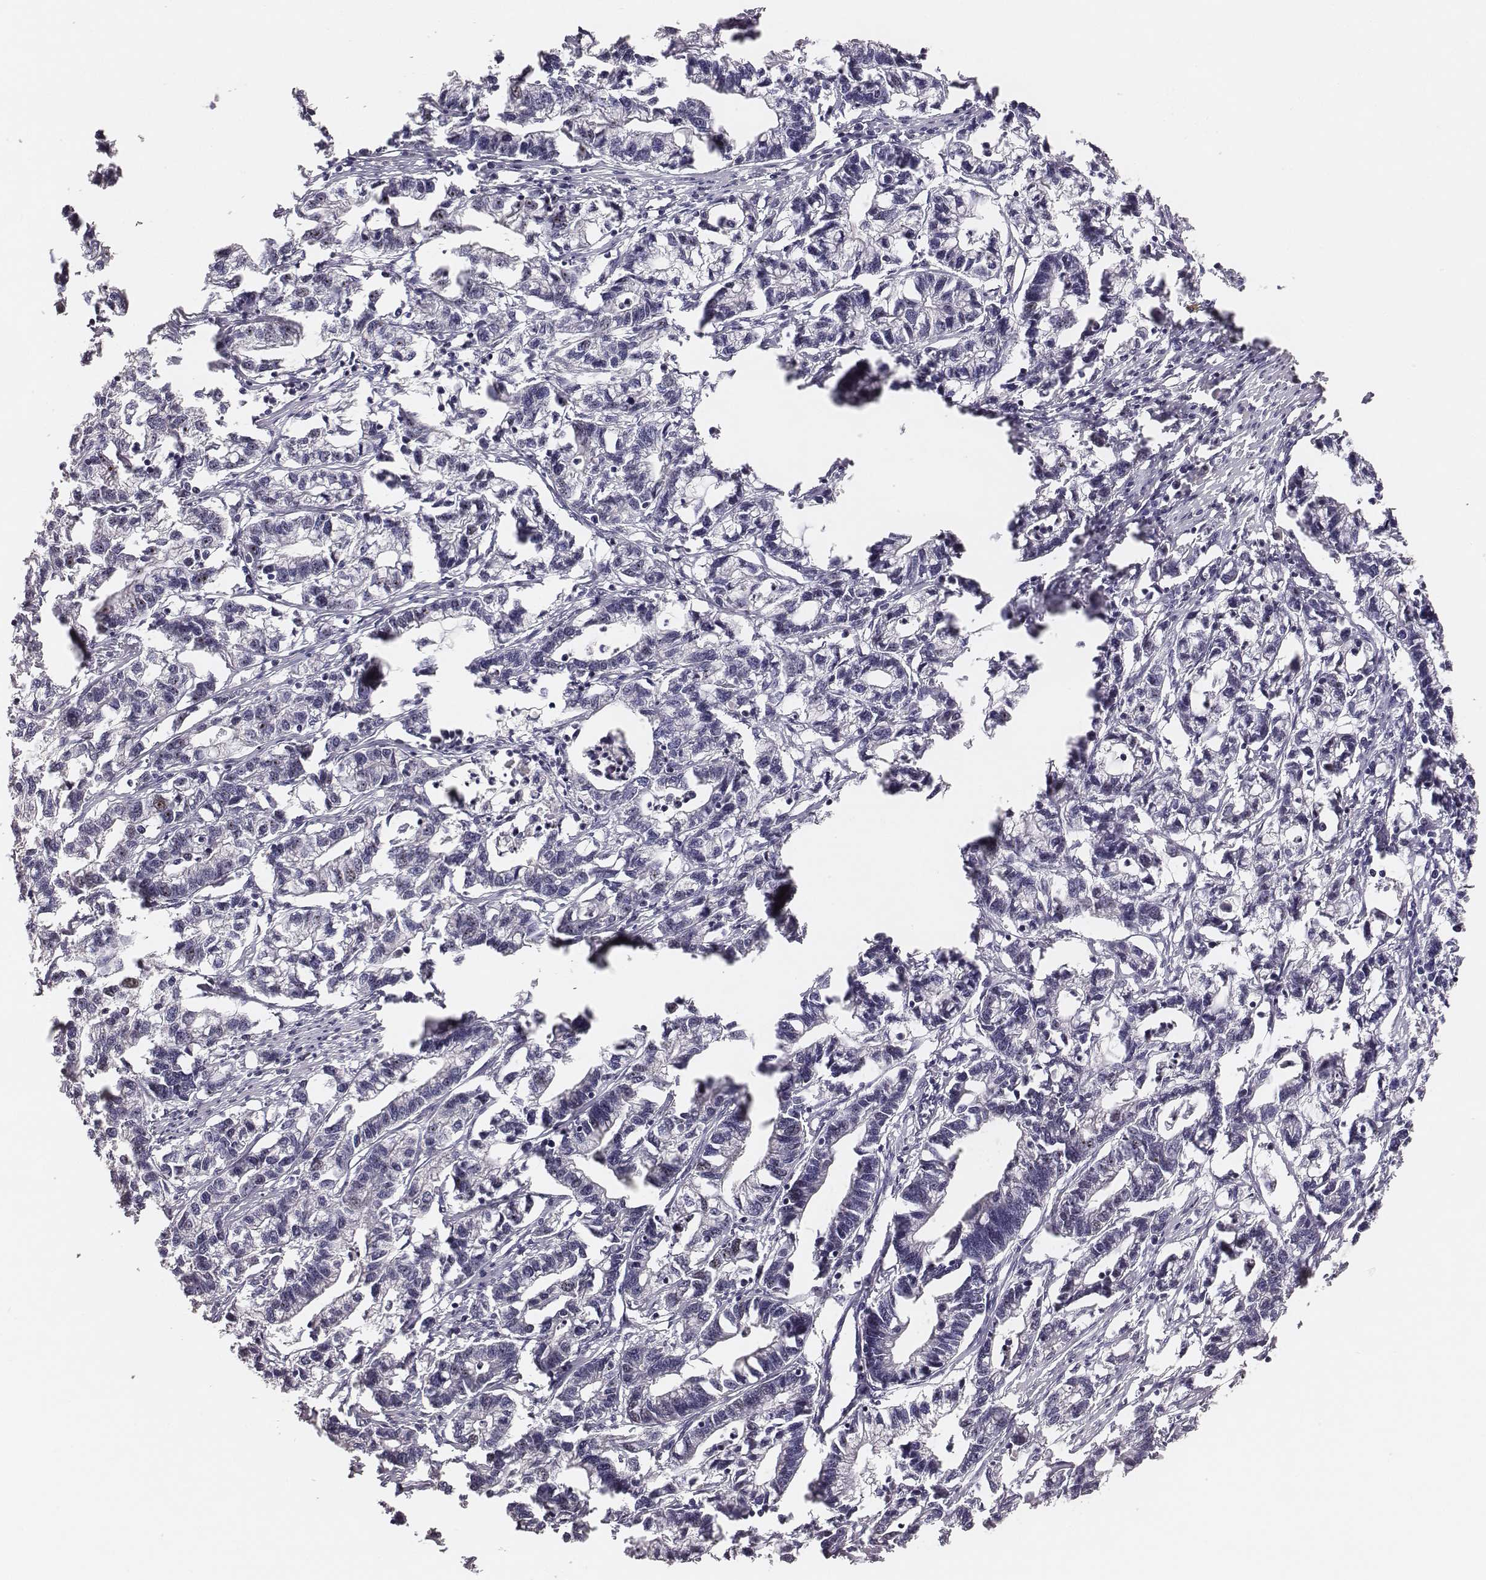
{"staining": {"intensity": "moderate", "quantity": "<25%", "location": "nuclear"}, "tissue": "stomach cancer", "cell_type": "Tumor cells", "image_type": "cancer", "snomed": [{"axis": "morphology", "description": "Adenocarcinoma, NOS"}, {"axis": "topography", "description": "Stomach"}], "caption": "The immunohistochemical stain labels moderate nuclear expression in tumor cells of stomach cancer tissue.", "gene": "NIFK", "patient": {"sex": "male", "age": 83}}